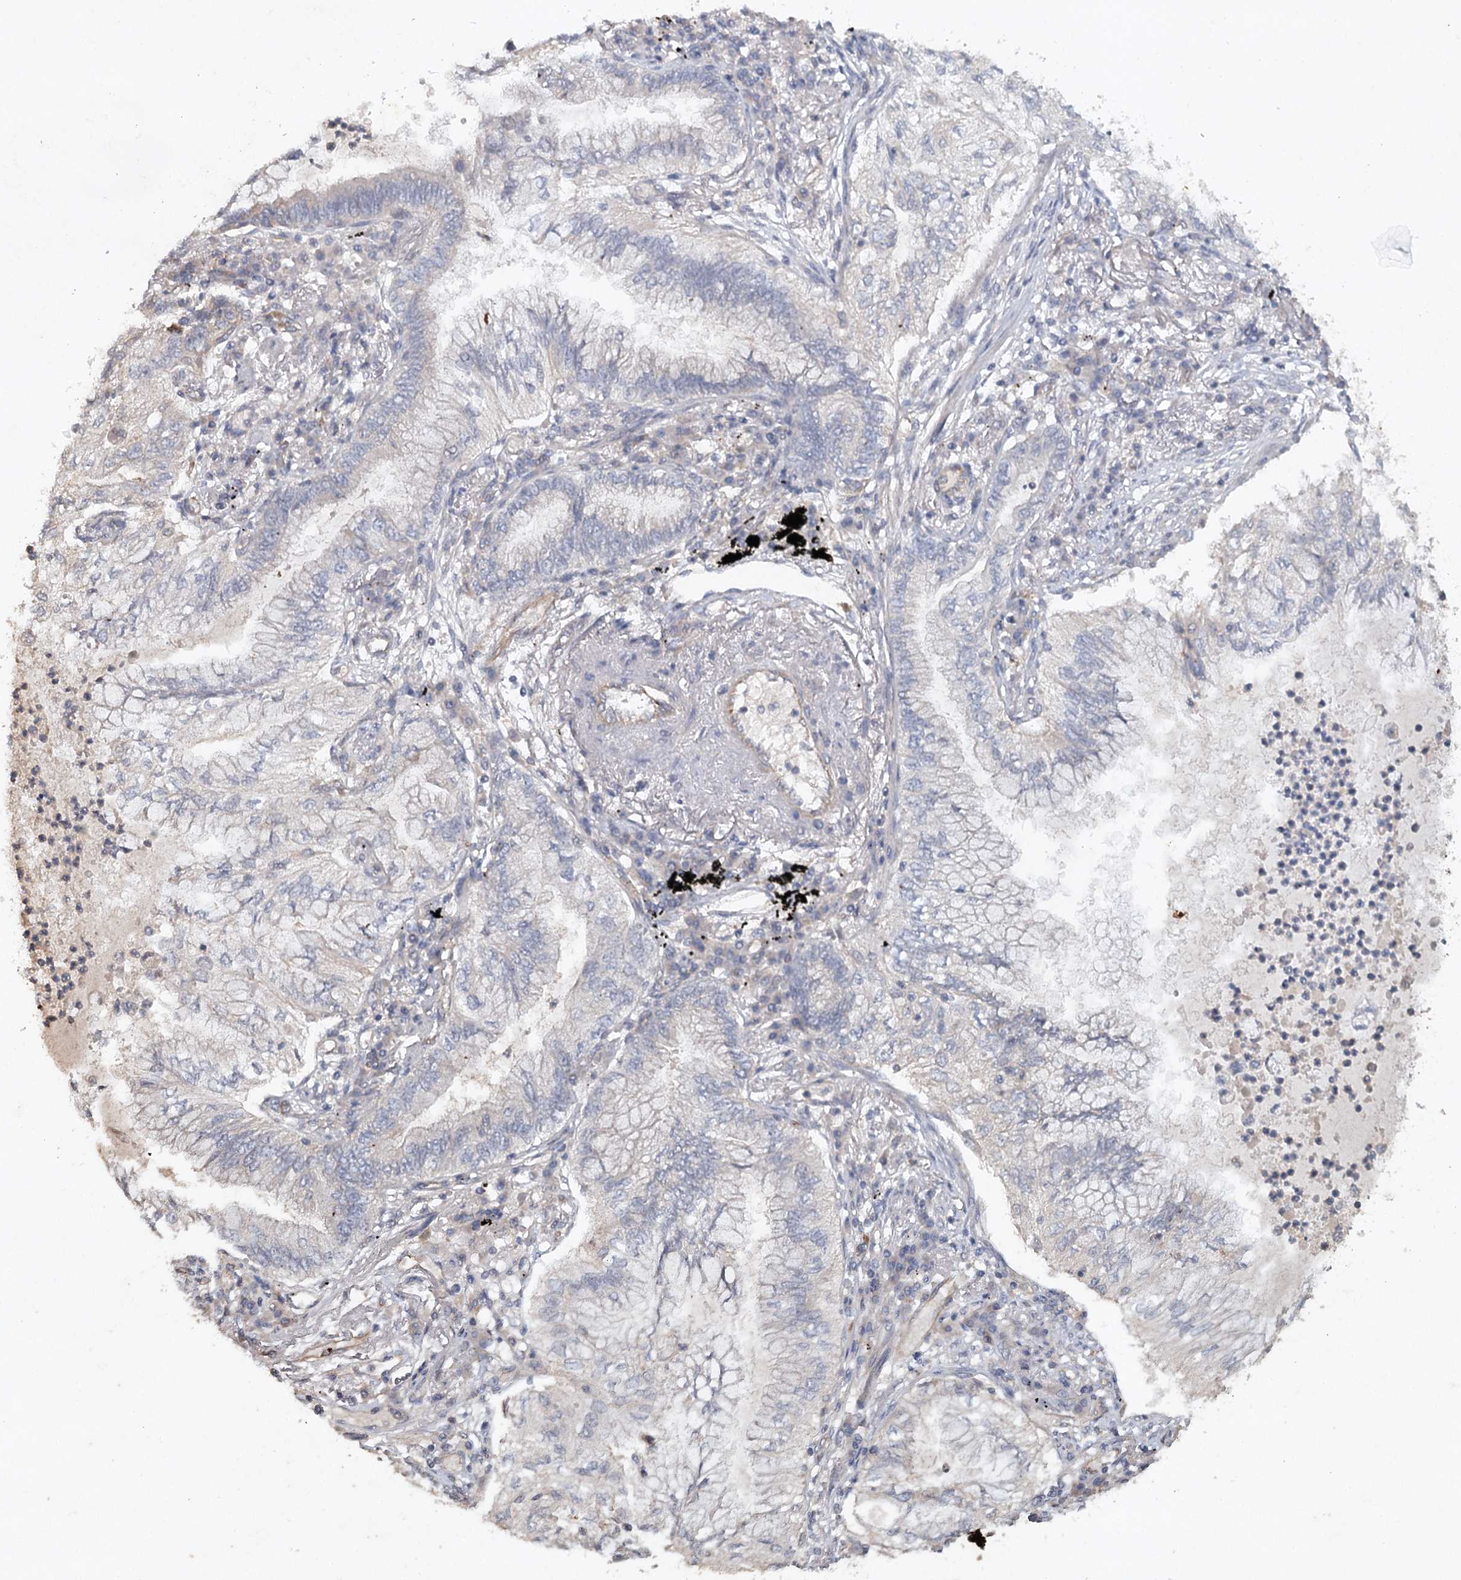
{"staining": {"intensity": "negative", "quantity": "none", "location": "none"}, "tissue": "lung cancer", "cell_type": "Tumor cells", "image_type": "cancer", "snomed": [{"axis": "morphology", "description": "Normal tissue, NOS"}, {"axis": "morphology", "description": "Adenocarcinoma, NOS"}, {"axis": "topography", "description": "Bronchus"}, {"axis": "topography", "description": "Lung"}], "caption": "High power microscopy image of an immunohistochemistry (IHC) photomicrograph of adenocarcinoma (lung), revealing no significant positivity in tumor cells.", "gene": "SYNPO", "patient": {"sex": "female", "age": 70}}